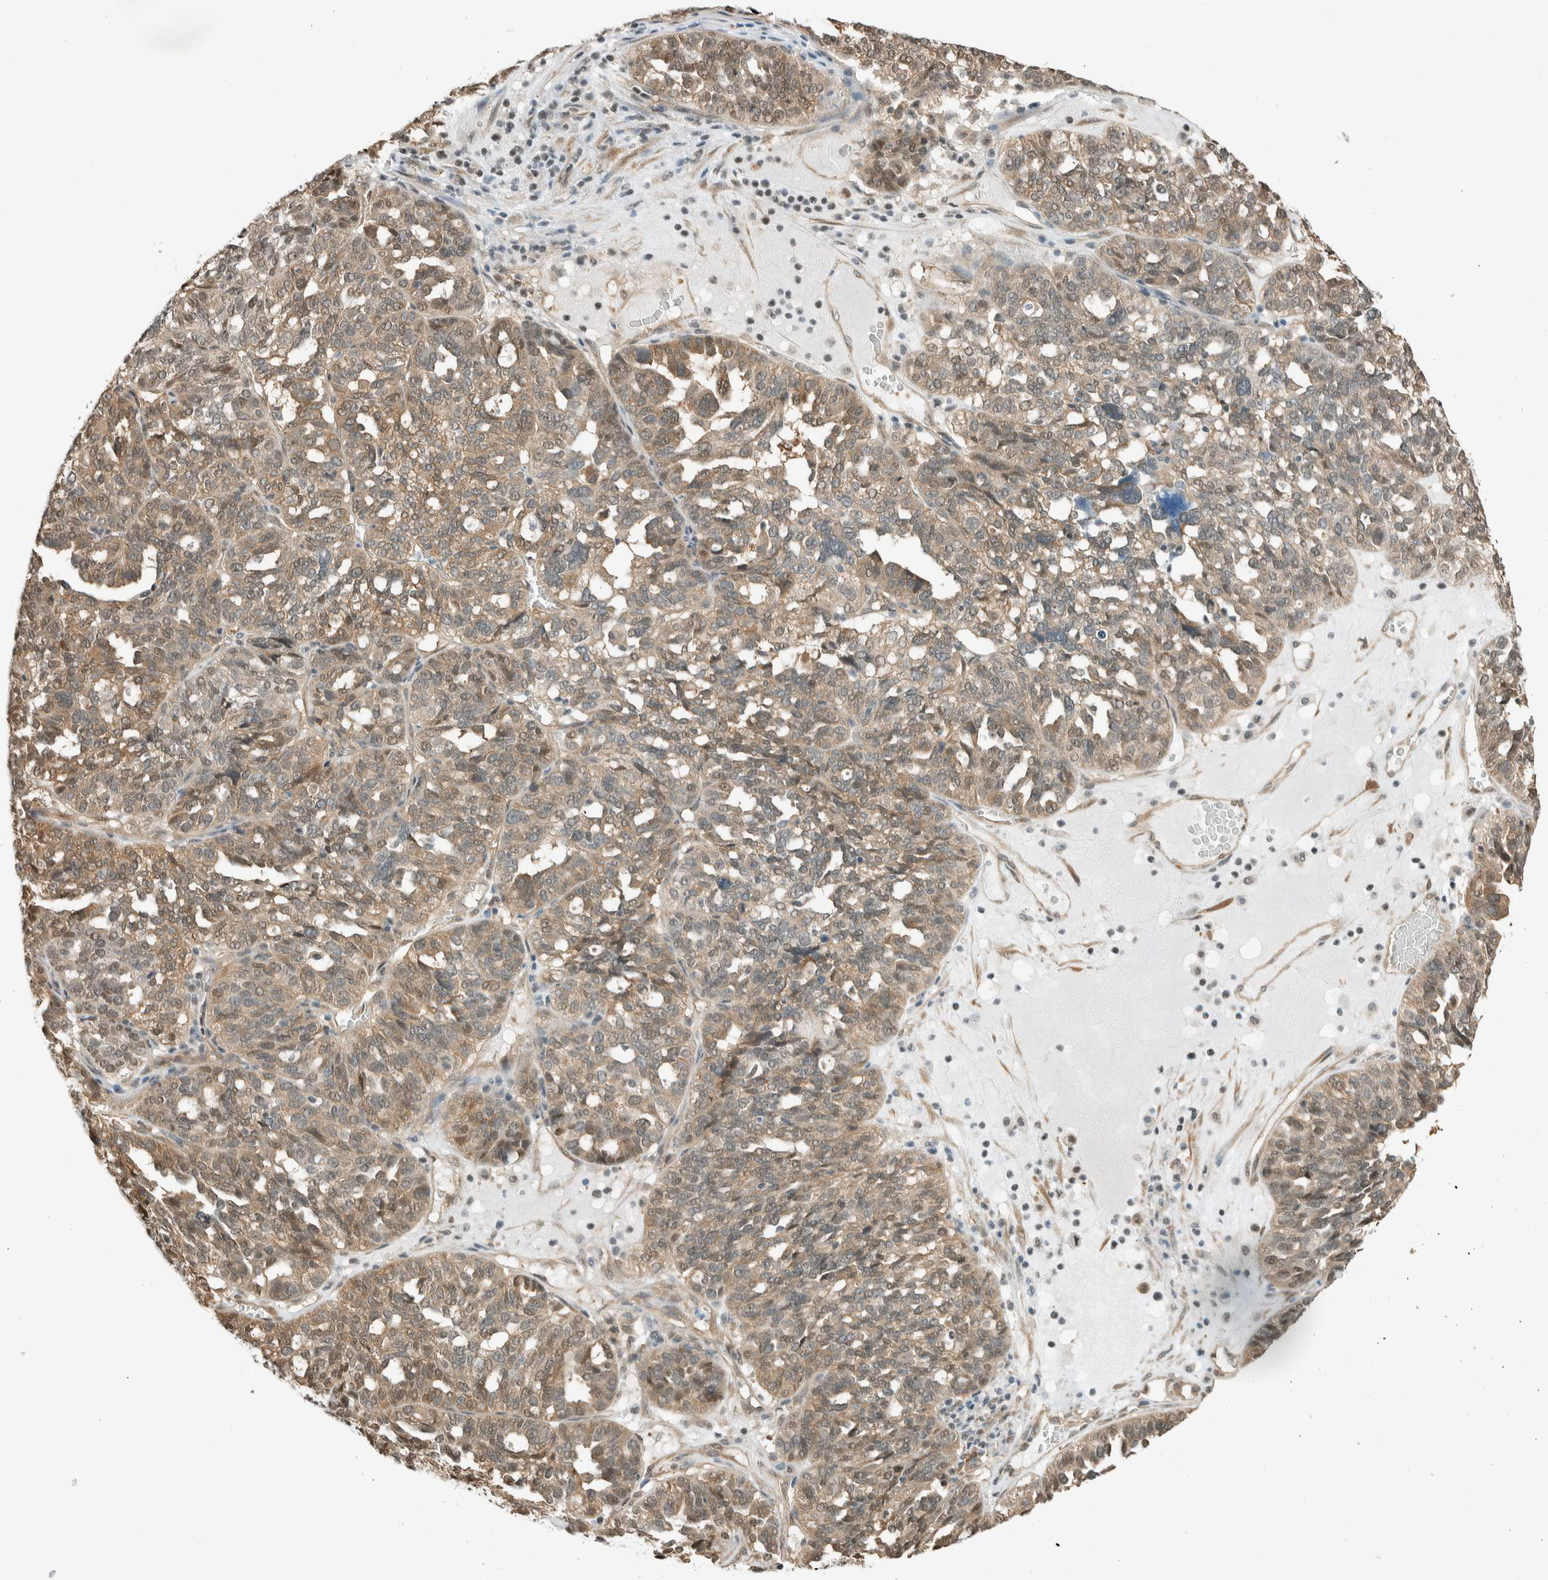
{"staining": {"intensity": "weak", "quantity": ">75%", "location": "cytoplasmic/membranous,nuclear"}, "tissue": "ovarian cancer", "cell_type": "Tumor cells", "image_type": "cancer", "snomed": [{"axis": "morphology", "description": "Cystadenocarcinoma, serous, NOS"}, {"axis": "topography", "description": "Ovary"}], "caption": "This micrograph exhibits immunohistochemistry staining of ovarian cancer (serous cystadenocarcinoma), with low weak cytoplasmic/membranous and nuclear positivity in about >75% of tumor cells.", "gene": "NIBAN2", "patient": {"sex": "female", "age": 59}}